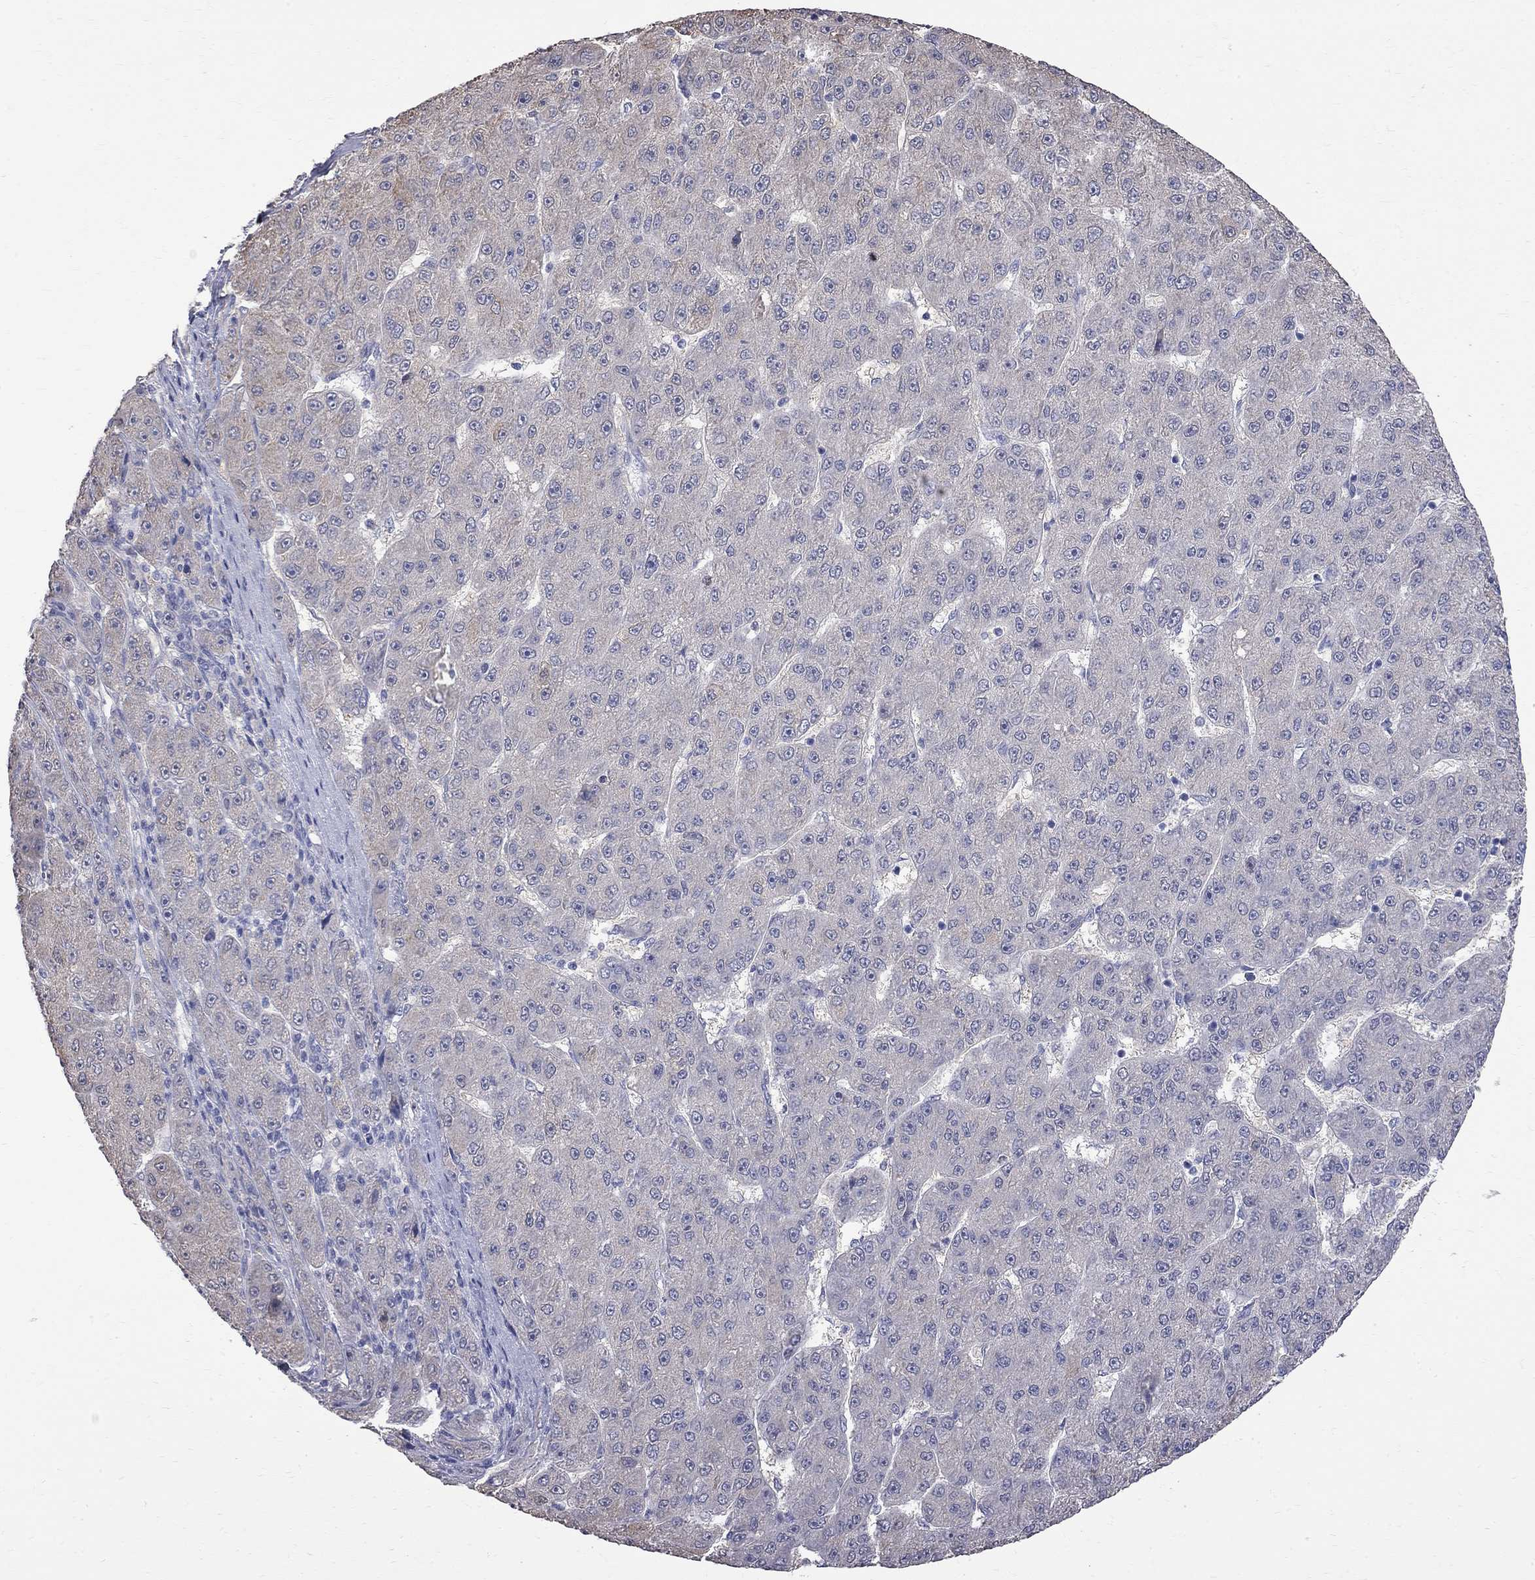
{"staining": {"intensity": "negative", "quantity": "none", "location": "none"}, "tissue": "liver cancer", "cell_type": "Tumor cells", "image_type": "cancer", "snomed": [{"axis": "morphology", "description": "Carcinoma, Hepatocellular, NOS"}, {"axis": "topography", "description": "Liver"}], "caption": "Immunohistochemistry (IHC) histopathology image of human liver hepatocellular carcinoma stained for a protein (brown), which demonstrates no positivity in tumor cells. (Brightfield microscopy of DAB immunohistochemistry at high magnification).", "gene": "CKAP2", "patient": {"sex": "male", "age": 67}}